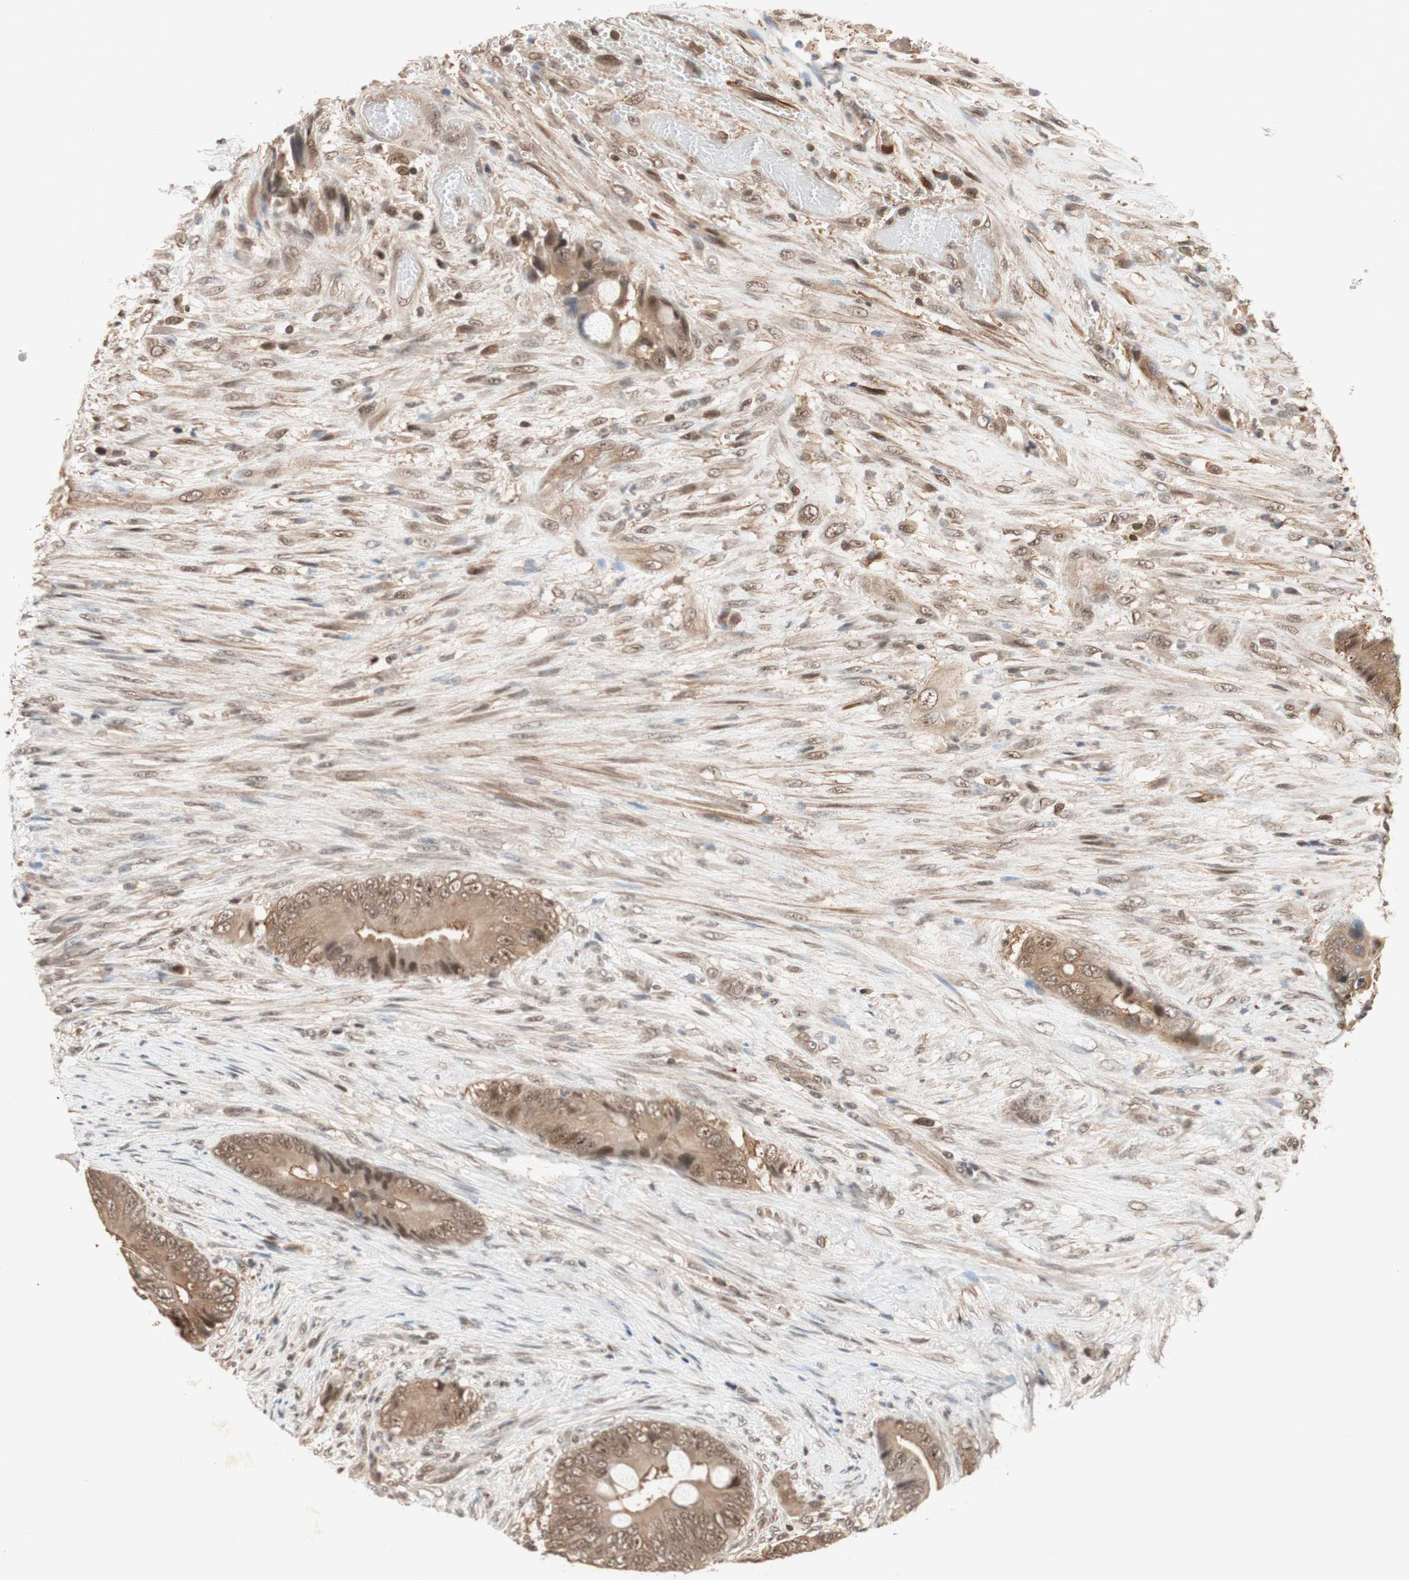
{"staining": {"intensity": "moderate", "quantity": ">75%", "location": "cytoplasmic/membranous,nuclear"}, "tissue": "colorectal cancer", "cell_type": "Tumor cells", "image_type": "cancer", "snomed": [{"axis": "morphology", "description": "Adenocarcinoma, NOS"}, {"axis": "topography", "description": "Rectum"}], "caption": "Immunohistochemical staining of human colorectal cancer reveals medium levels of moderate cytoplasmic/membranous and nuclear protein staining in about >75% of tumor cells.", "gene": "GART", "patient": {"sex": "female", "age": 77}}